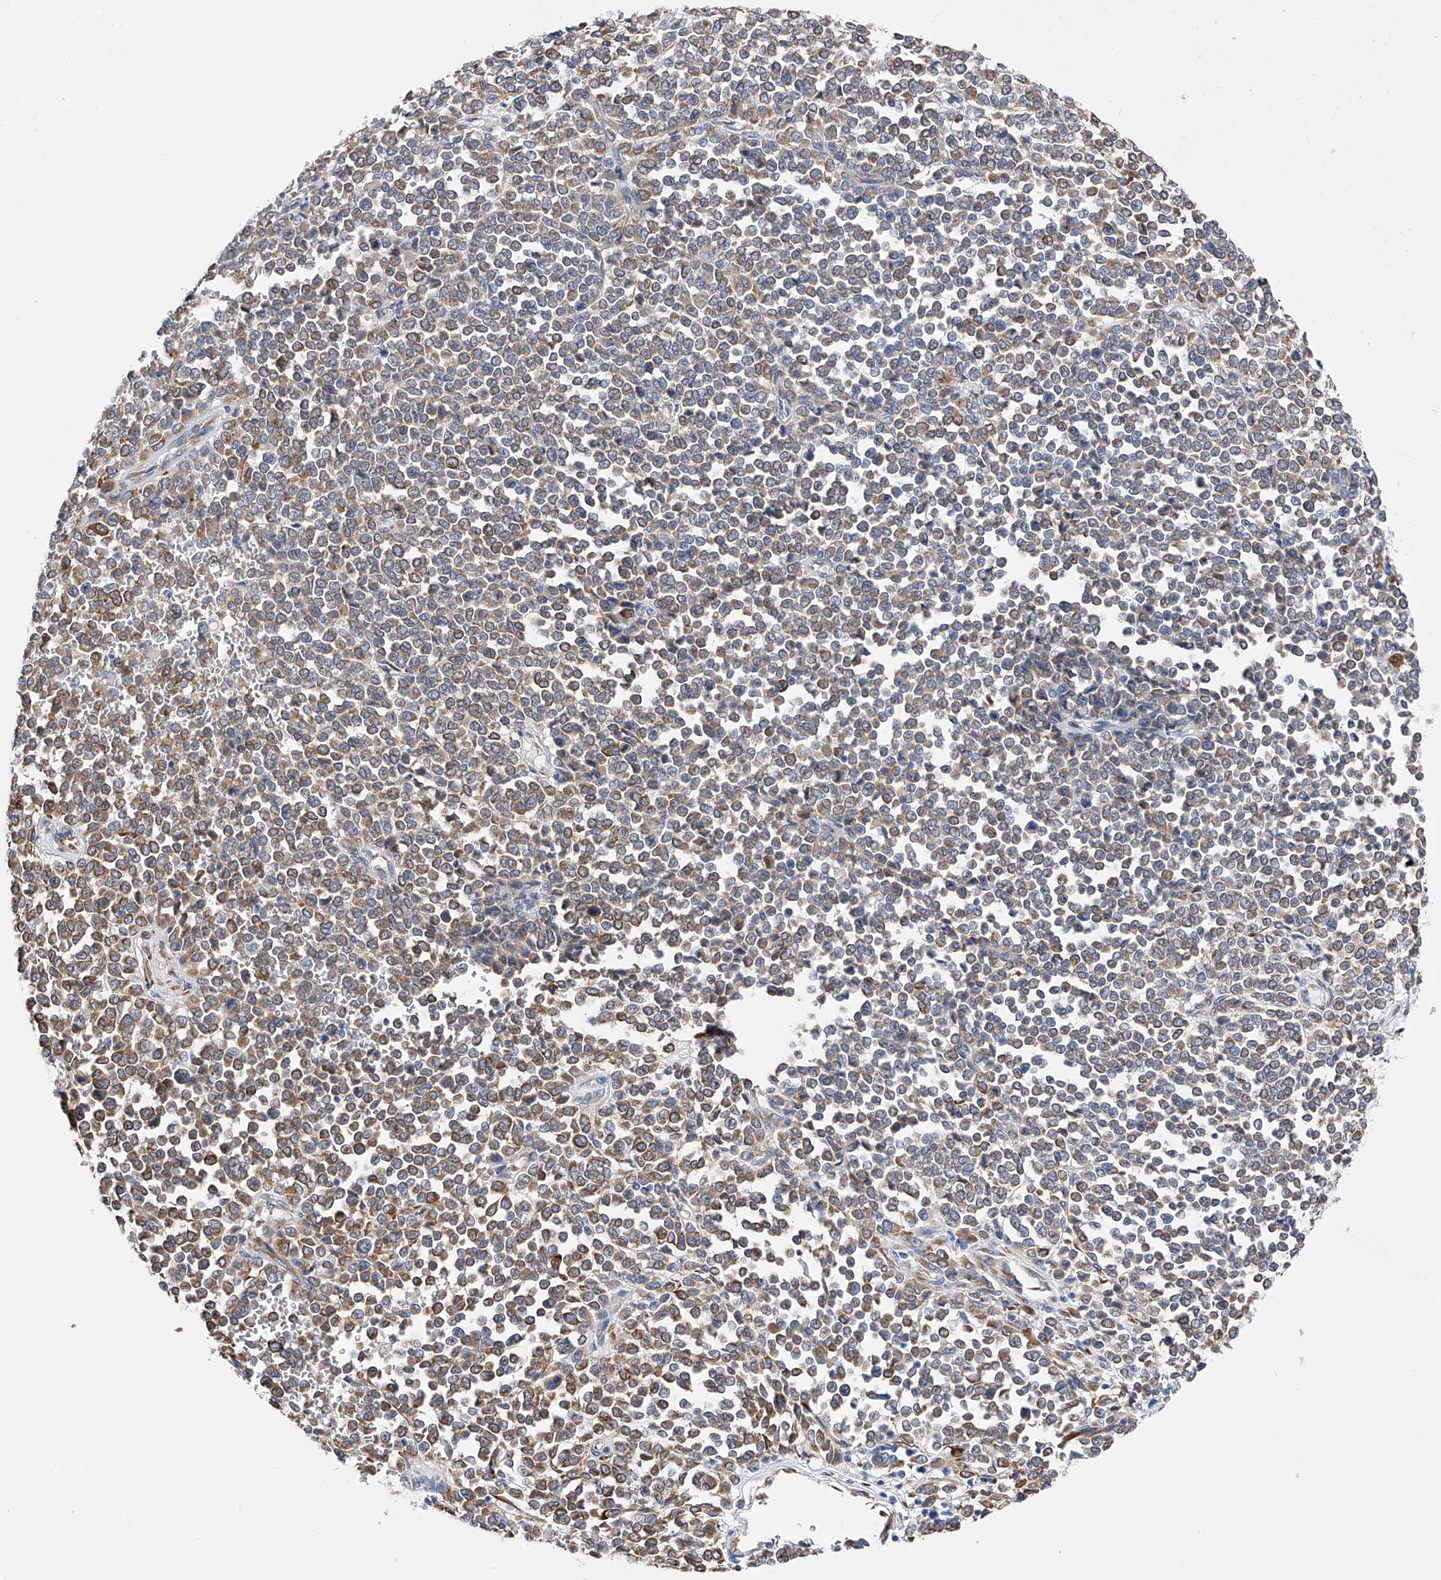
{"staining": {"intensity": "moderate", "quantity": "25%-75%", "location": "cytoplasmic/membranous"}, "tissue": "melanoma", "cell_type": "Tumor cells", "image_type": "cancer", "snomed": [{"axis": "morphology", "description": "Malignant melanoma, Metastatic site"}, {"axis": "topography", "description": "Pancreas"}], "caption": "The immunohistochemical stain labels moderate cytoplasmic/membranous positivity in tumor cells of melanoma tissue.", "gene": "PDIA5", "patient": {"sex": "female", "age": 30}}